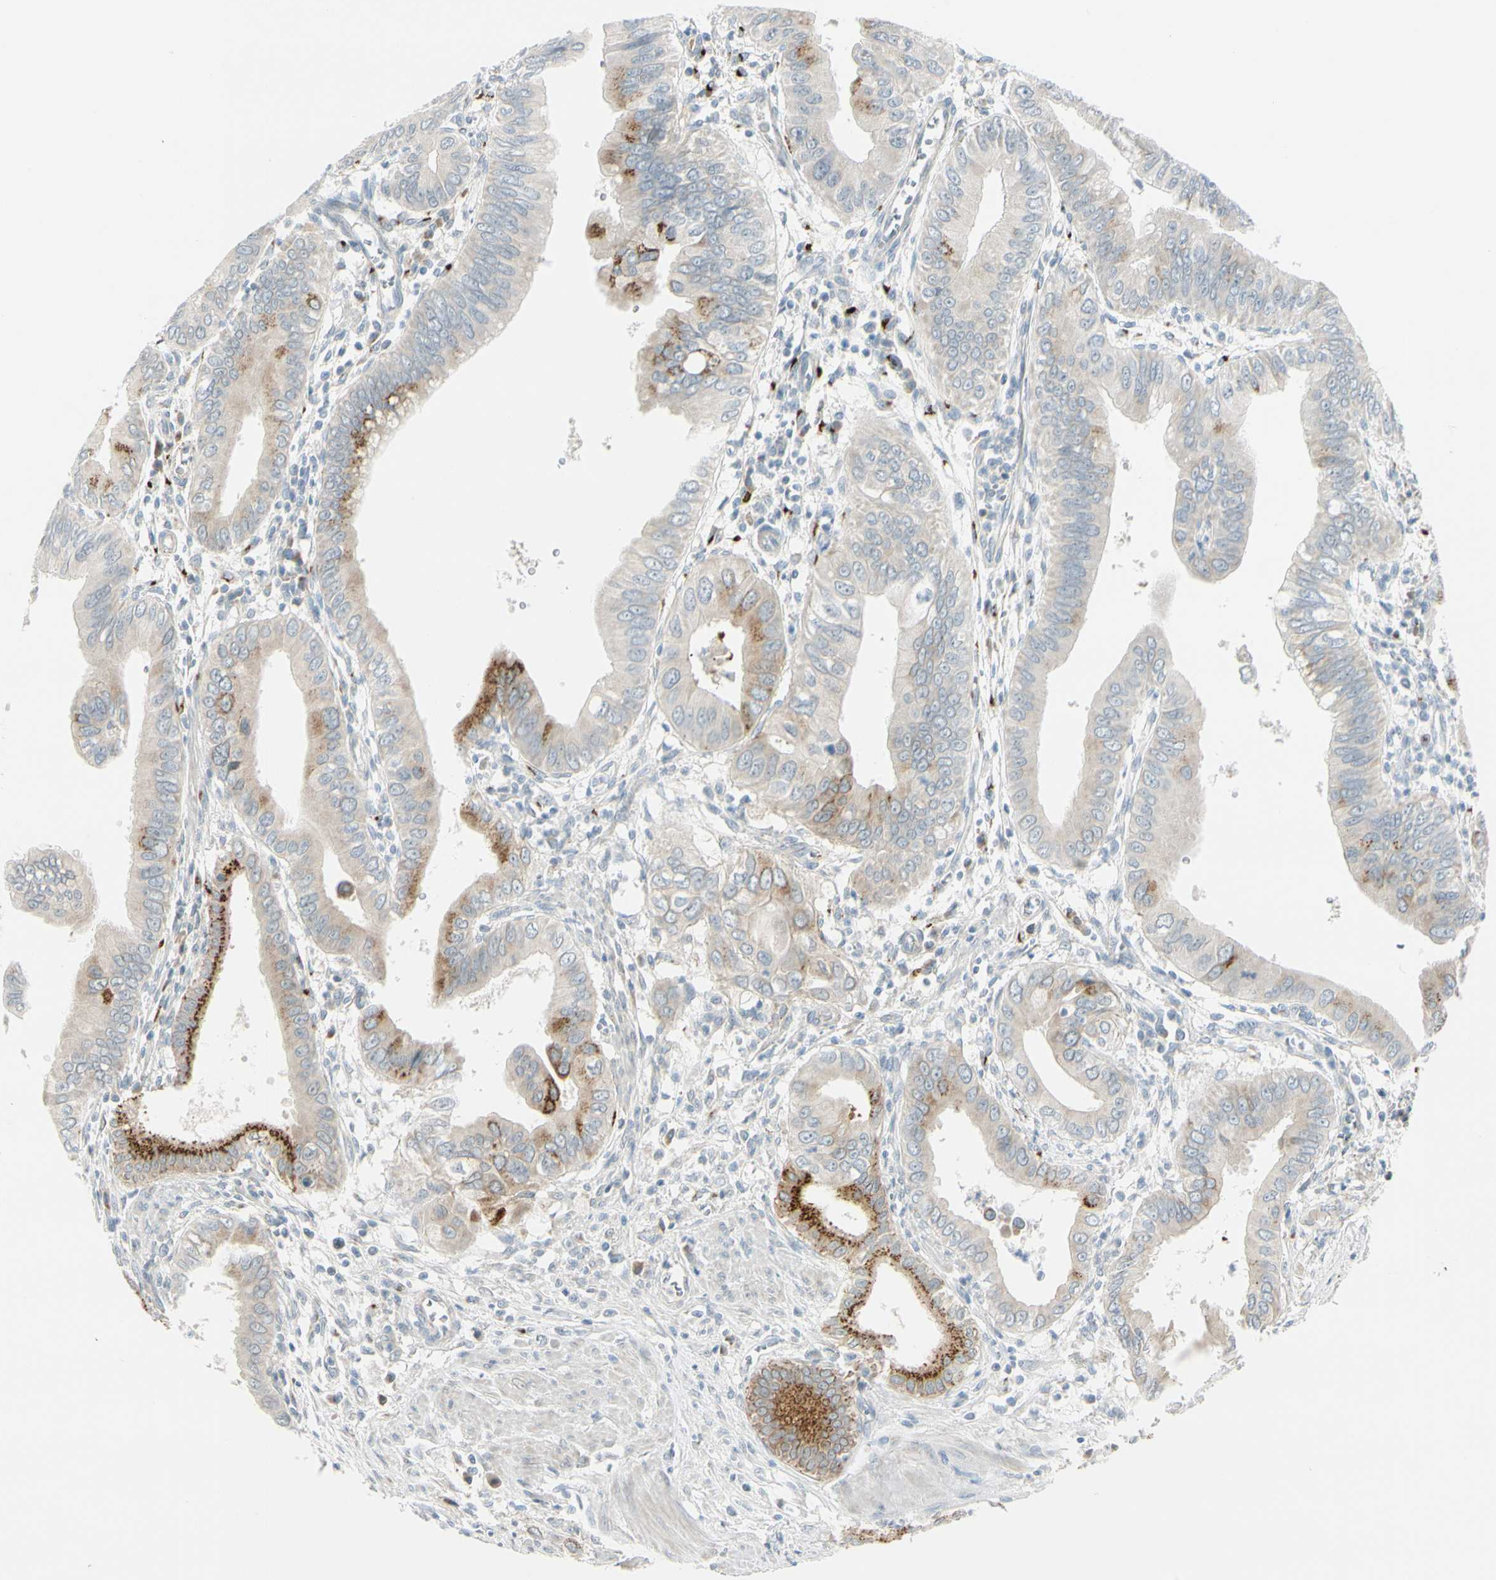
{"staining": {"intensity": "strong", "quantity": "<25%", "location": "cytoplasmic/membranous"}, "tissue": "pancreatic cancer", "cell_type": "Tumor cells", "image_type": "cancer", "snomed": [{"axis": "morphology", "description": "Normal tissue, NOS"}, {"axis": "topography", "description": "Lymph node"}], "caption": "Strong cytoplasmic/membranous protein expression is seen in approximately <25% of tumor cells in pancreatic cancer.", "gene": "GALNT5", "patient": {"sex": "male", "age": 50}}